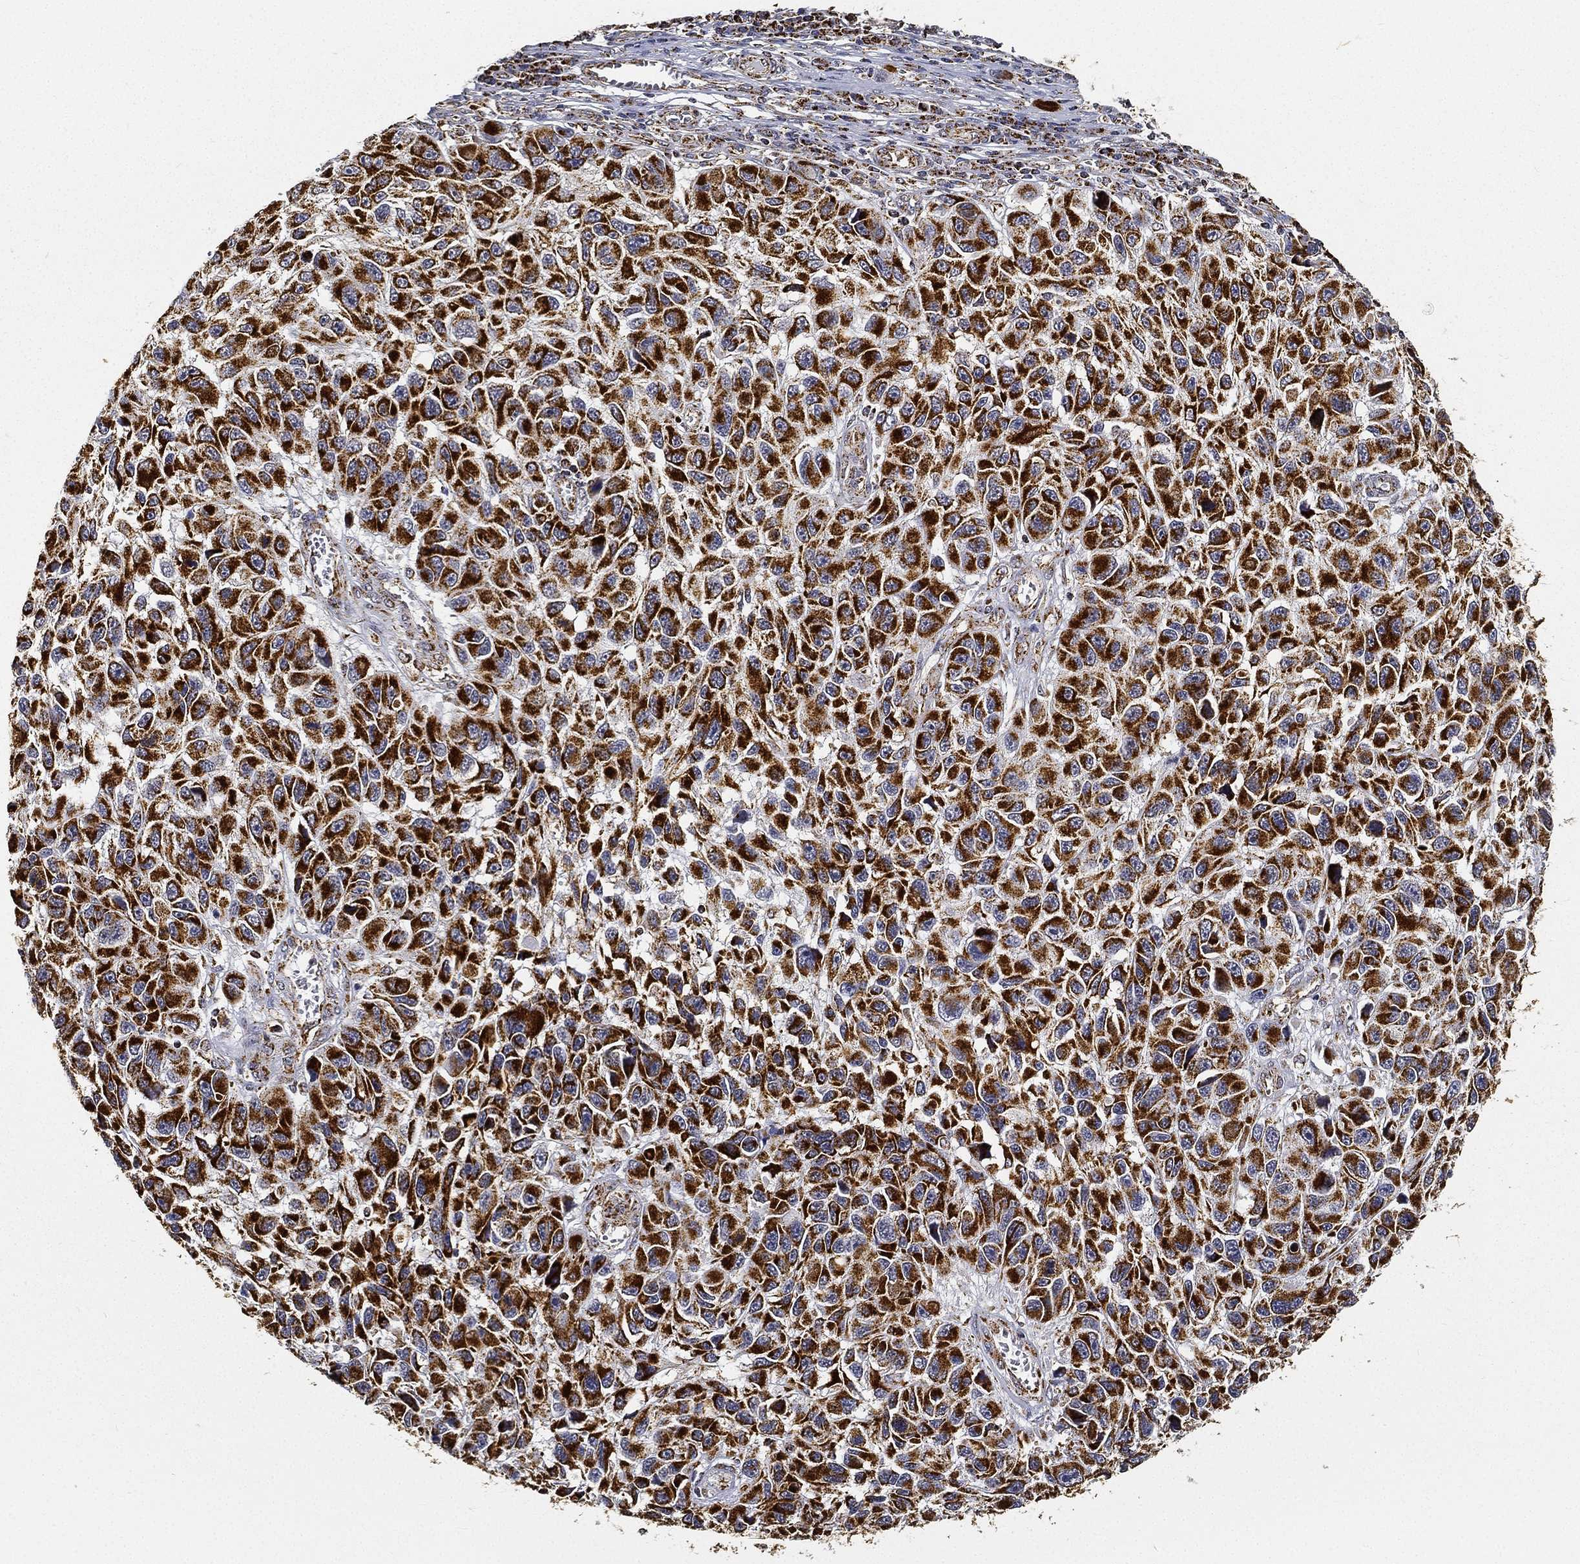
{"staining": {"intensity": "strong", "quantity": ">75%", "location": "cytoplasmic/membranous"}, "tissue": "melanoma", "cell_type": "Tumor cells", "image_type": "cancer", "snomed": [{"axis": "morphology", "description": "Malignant melanoma, NOS"}, {"axis": "topography", "description": "Skin"}], "caption": "The photomicrograph shows immunohistochemical staining of melanoma. There is strong cytoplasmic/membranous staining is identified in approximately >75% of tumor cells.", "gene": "NDUFAB1", "patient": {"sex": "male", "age": 53}}